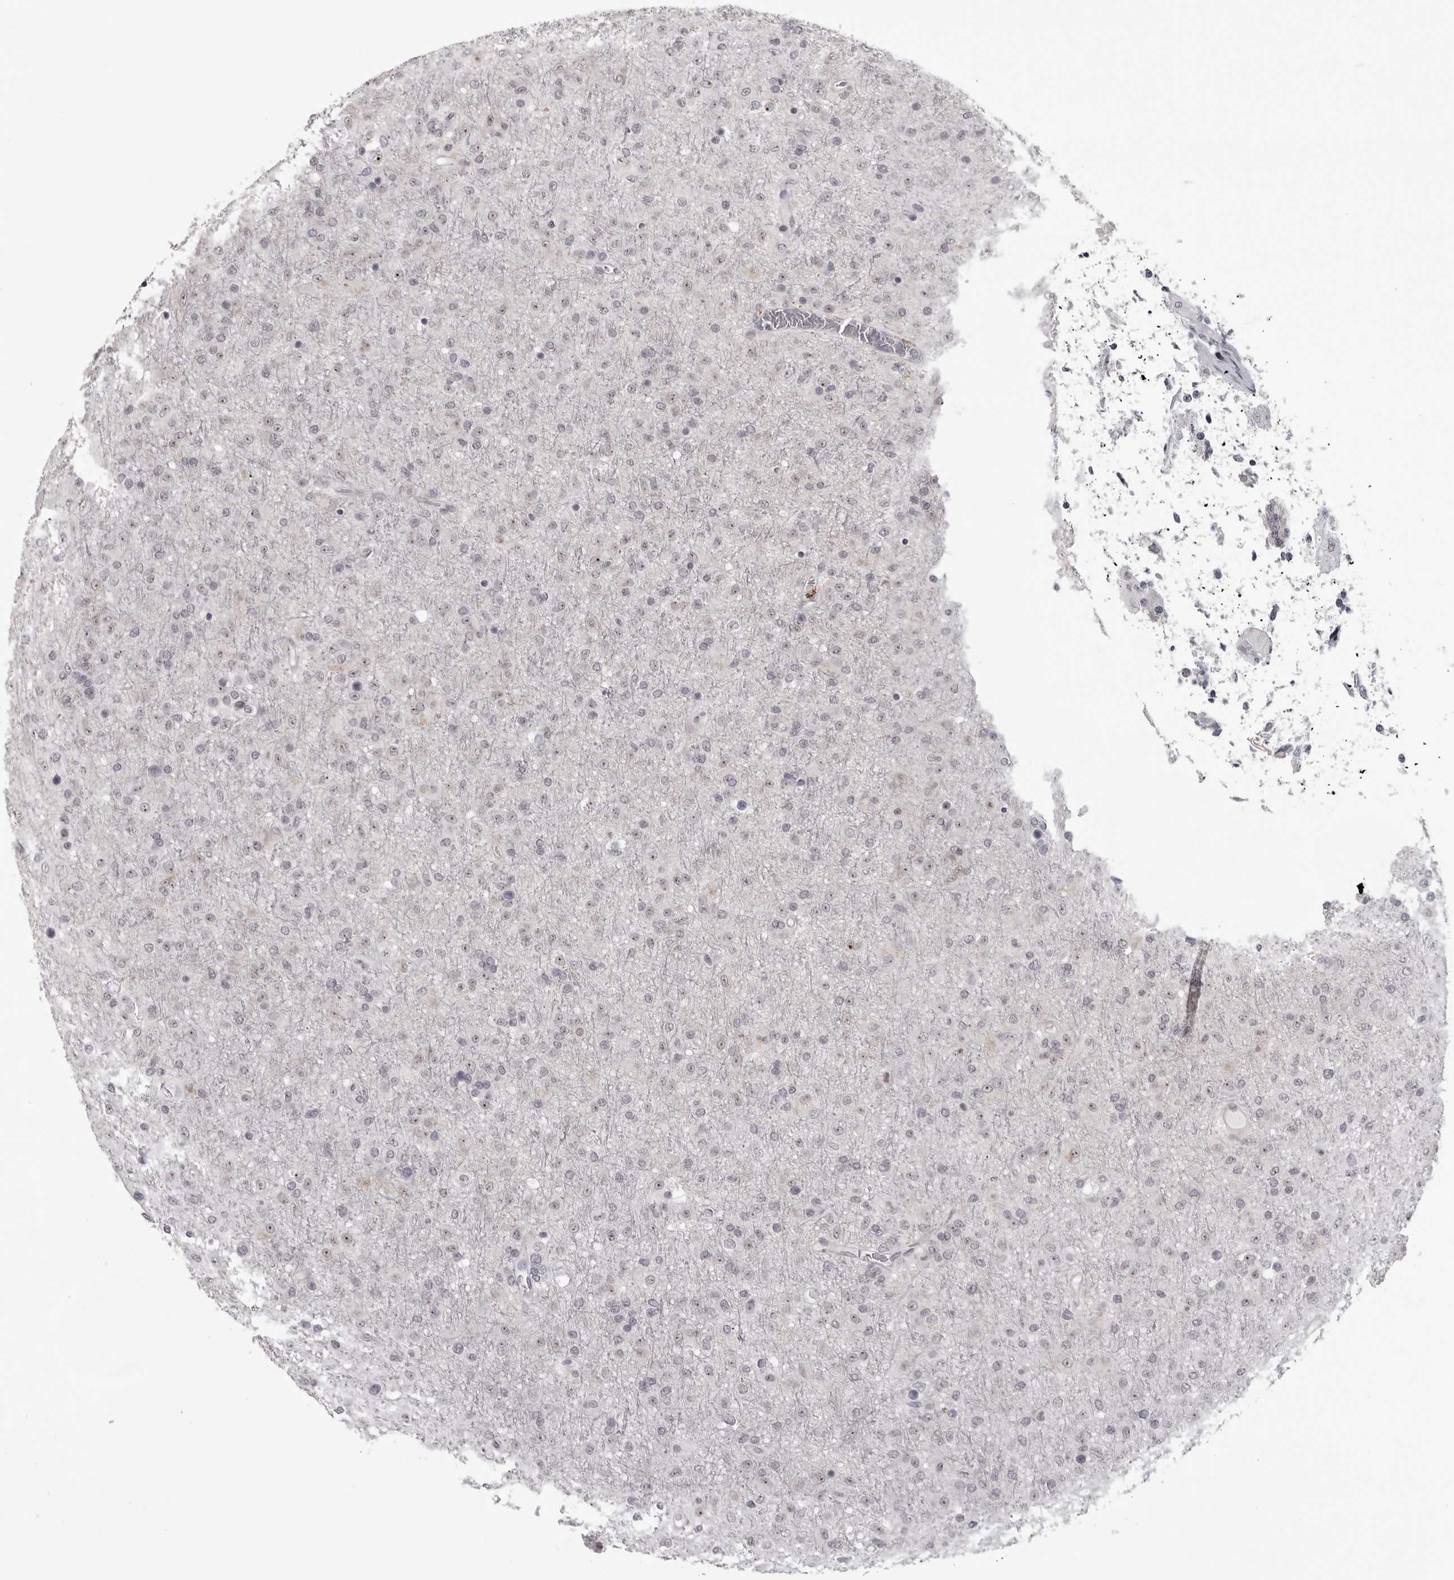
{"staining": {"intensity": "negative", "quantity": "none", "location": "none"}, "tissue": "glioma", "cell_type": "Tumor cells", "image_type": "cancer", "snomed": [{"axis": "morphology", "description": "Glioma, malignant, Low grade"}, {"axis": "topography", "description": "Brain"}], "caption": "Immunohistochemical staining of low-grade glioma (malignant) displays no significant staining in tumor cells.", "gene": "HELZ", "patient": {"sex": "male", "age": 65}}